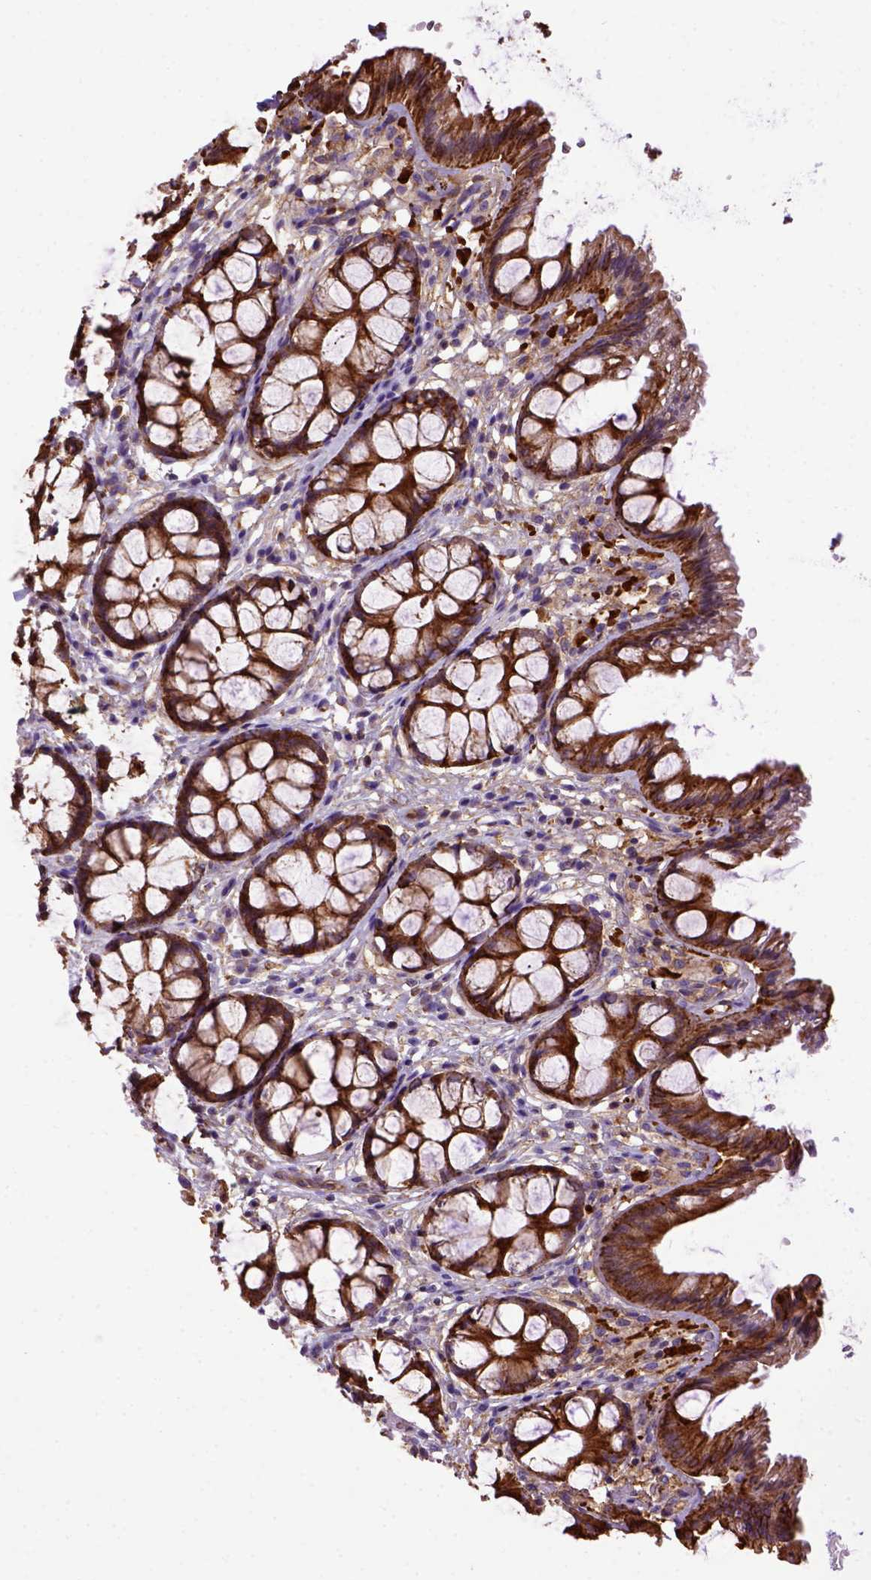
{"staining": {"intensity": "strong", "quantity": ">75%", "location": "cytoplasmic/membranous"}, "tissue": "rectum", "cell_type": "Glandular cells", "image_type": "normal", "snomed": [{"axis": "morphology", "description": "Normal tissue, NOS"}, {"axis": "topography", "description": "Rectum"}], "caption": "This is an image of immunohistochemistry staining of benign rectum, which shows strong positivity in the cytoplasmic/membranous of glandular cells.", "gene": "MVP", "patient": {"sex": "female", "age": 62}}